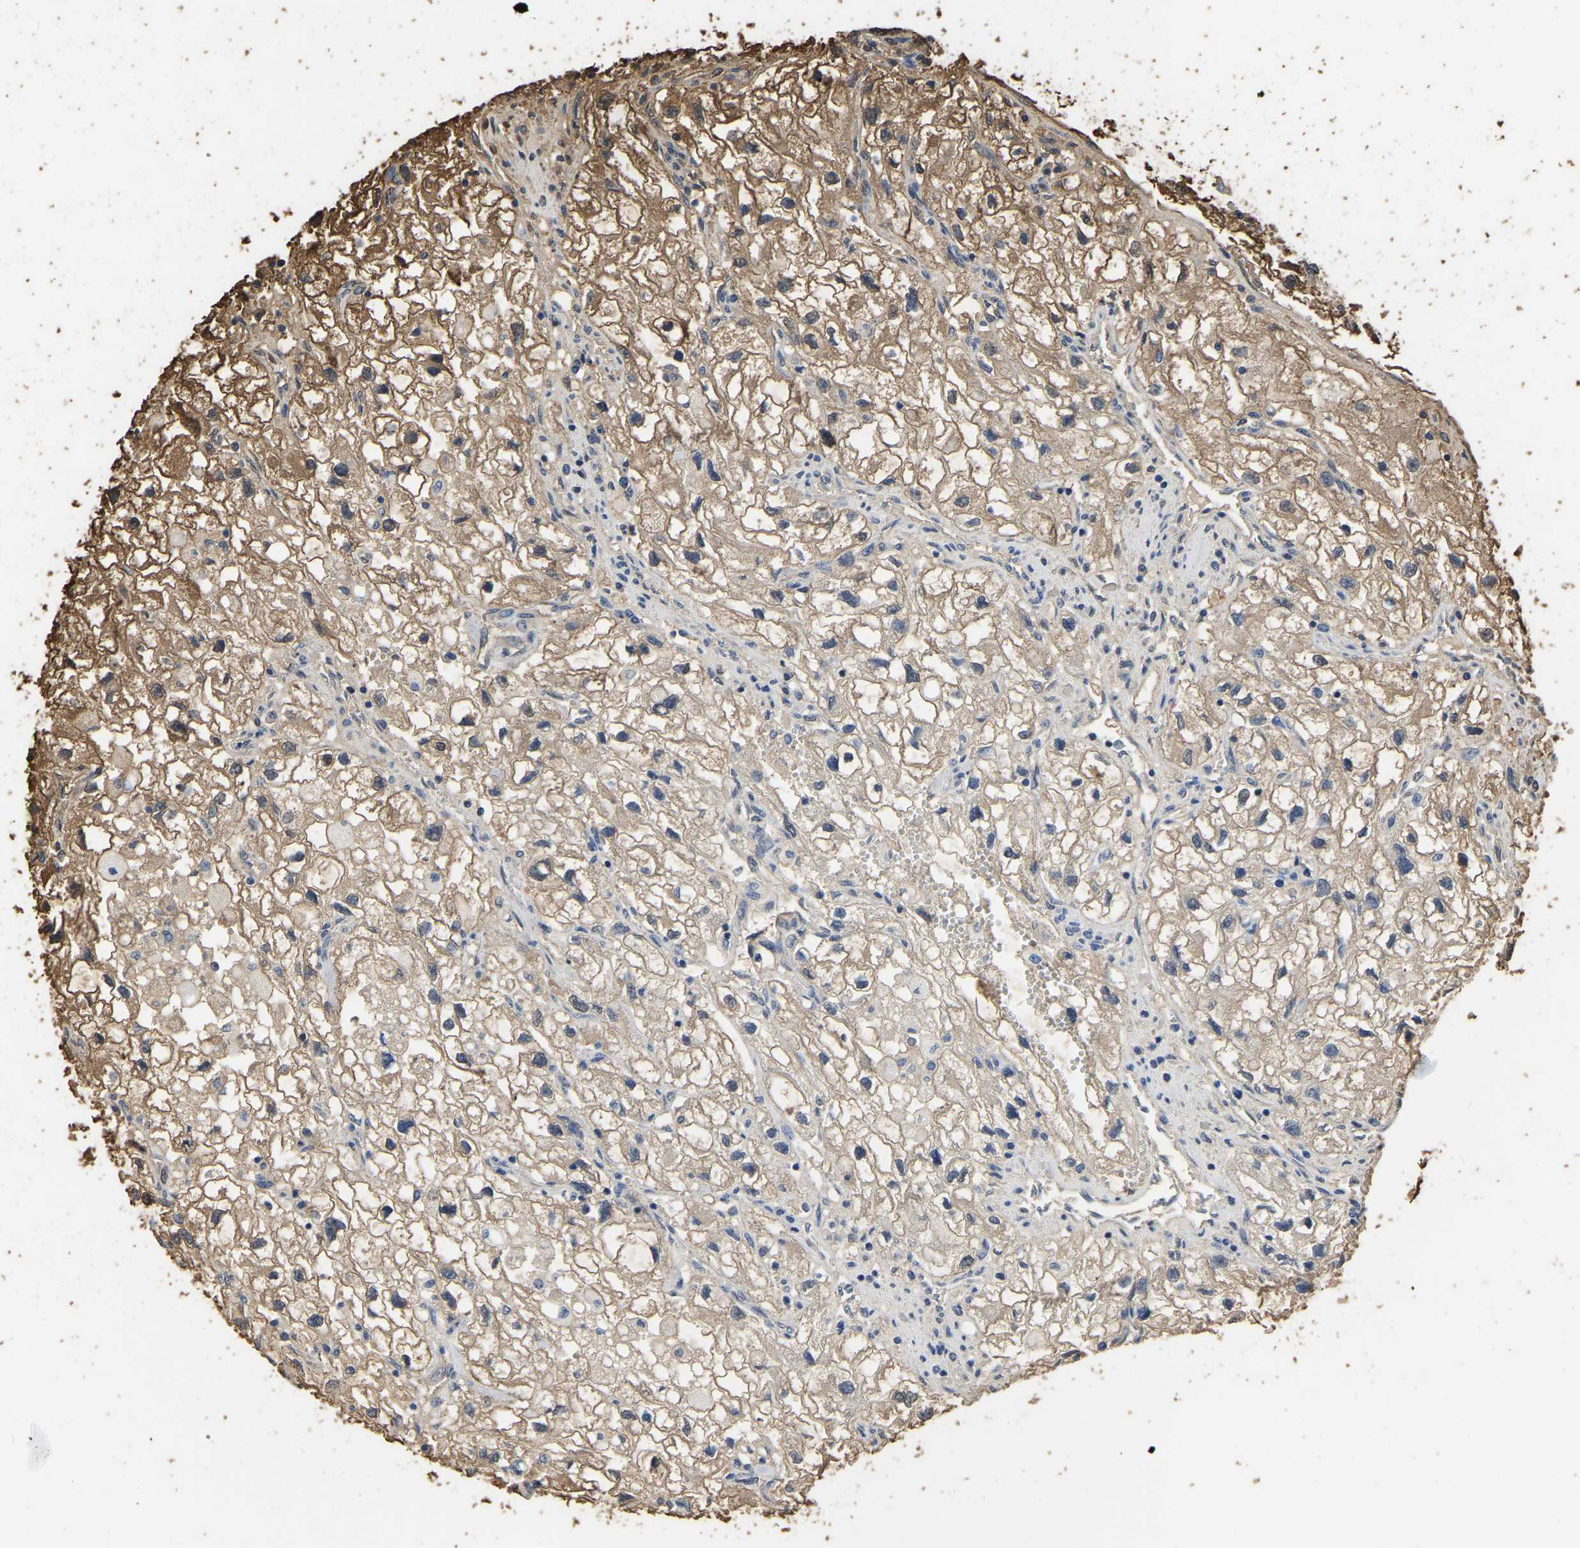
{"staining": {"intensity": "moderate", "quantity": ">75%", "location": "cytoplasmic/membranous"}, "tissue": "renal cancer", "cell_type": "Tumor cells", "image_type": "cancer", "snomed": [{"axis": "morphology", "description": "Adenocarcinoma, NOS"}, {"axis": "topography", "description": "Kidney"}], "caption": "Tumor cells reveal medium levels of moderate cytoplasmic/membranous positivity in about >75% of cells in human adenocarcinoma (renal). (IHC, brightfield microscopy, high magnification).", "gene": "LDHB", "patient": {"sex": "female", "age": 70}}